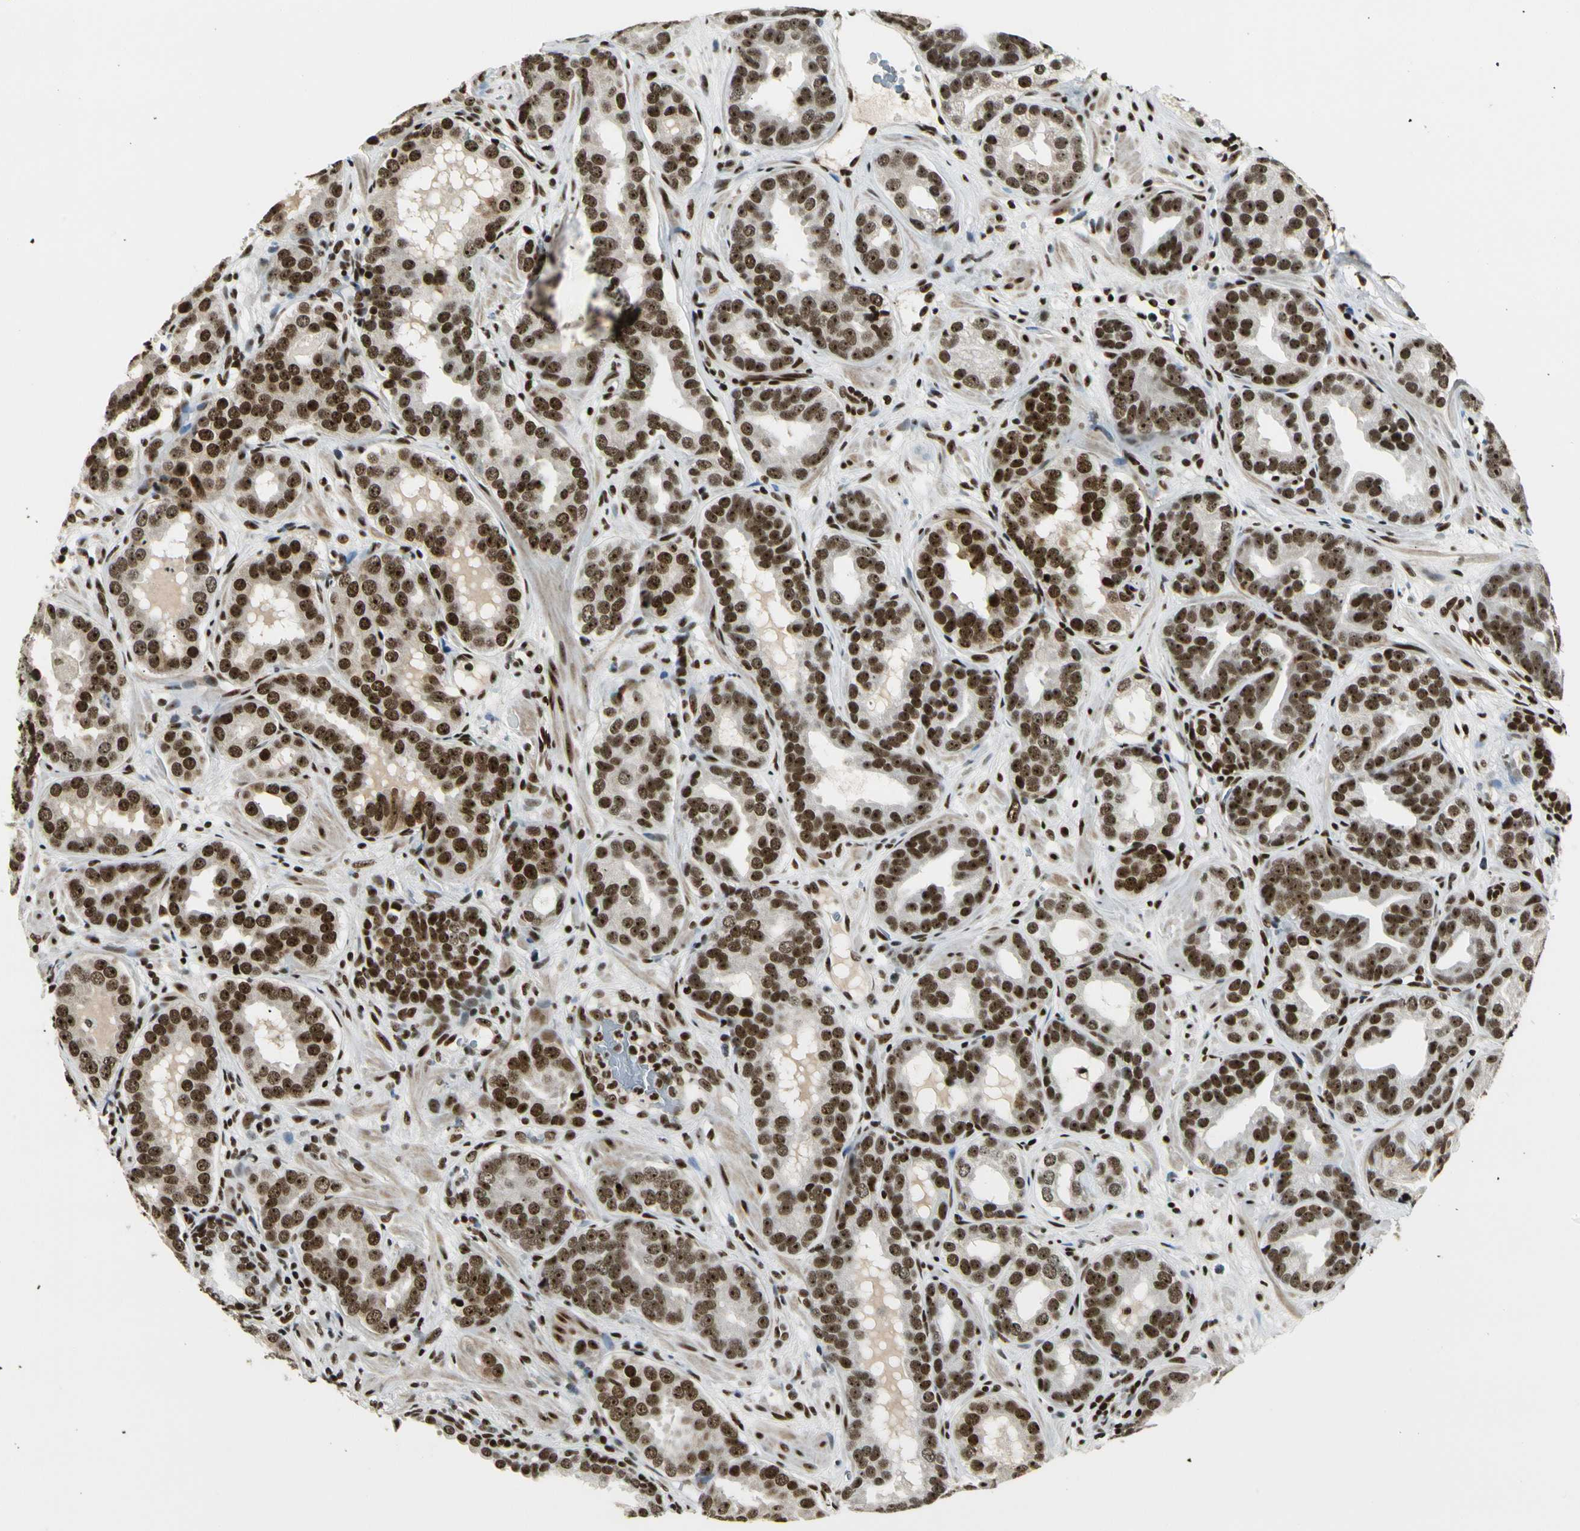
{"staining": {"intensity": "strong", "quantity": ">75%", "location": "nuclear"}, "tissue": "prostate cancer", "cell_type": "Tumor cells", "image_type": "cancer", "snomed": [{"axis": "morphology", "description": "Adenocarcinoma, Low grade"}, {"axis": "topography", "description": "Prostate"}], "caption": "Human prostate cancer (low-grade adenocarcinoma) stained with a protein marker displays strong staining in tumor cells.", "gene": "UBTF", "patient": {"sex": "male", "age": 59}}